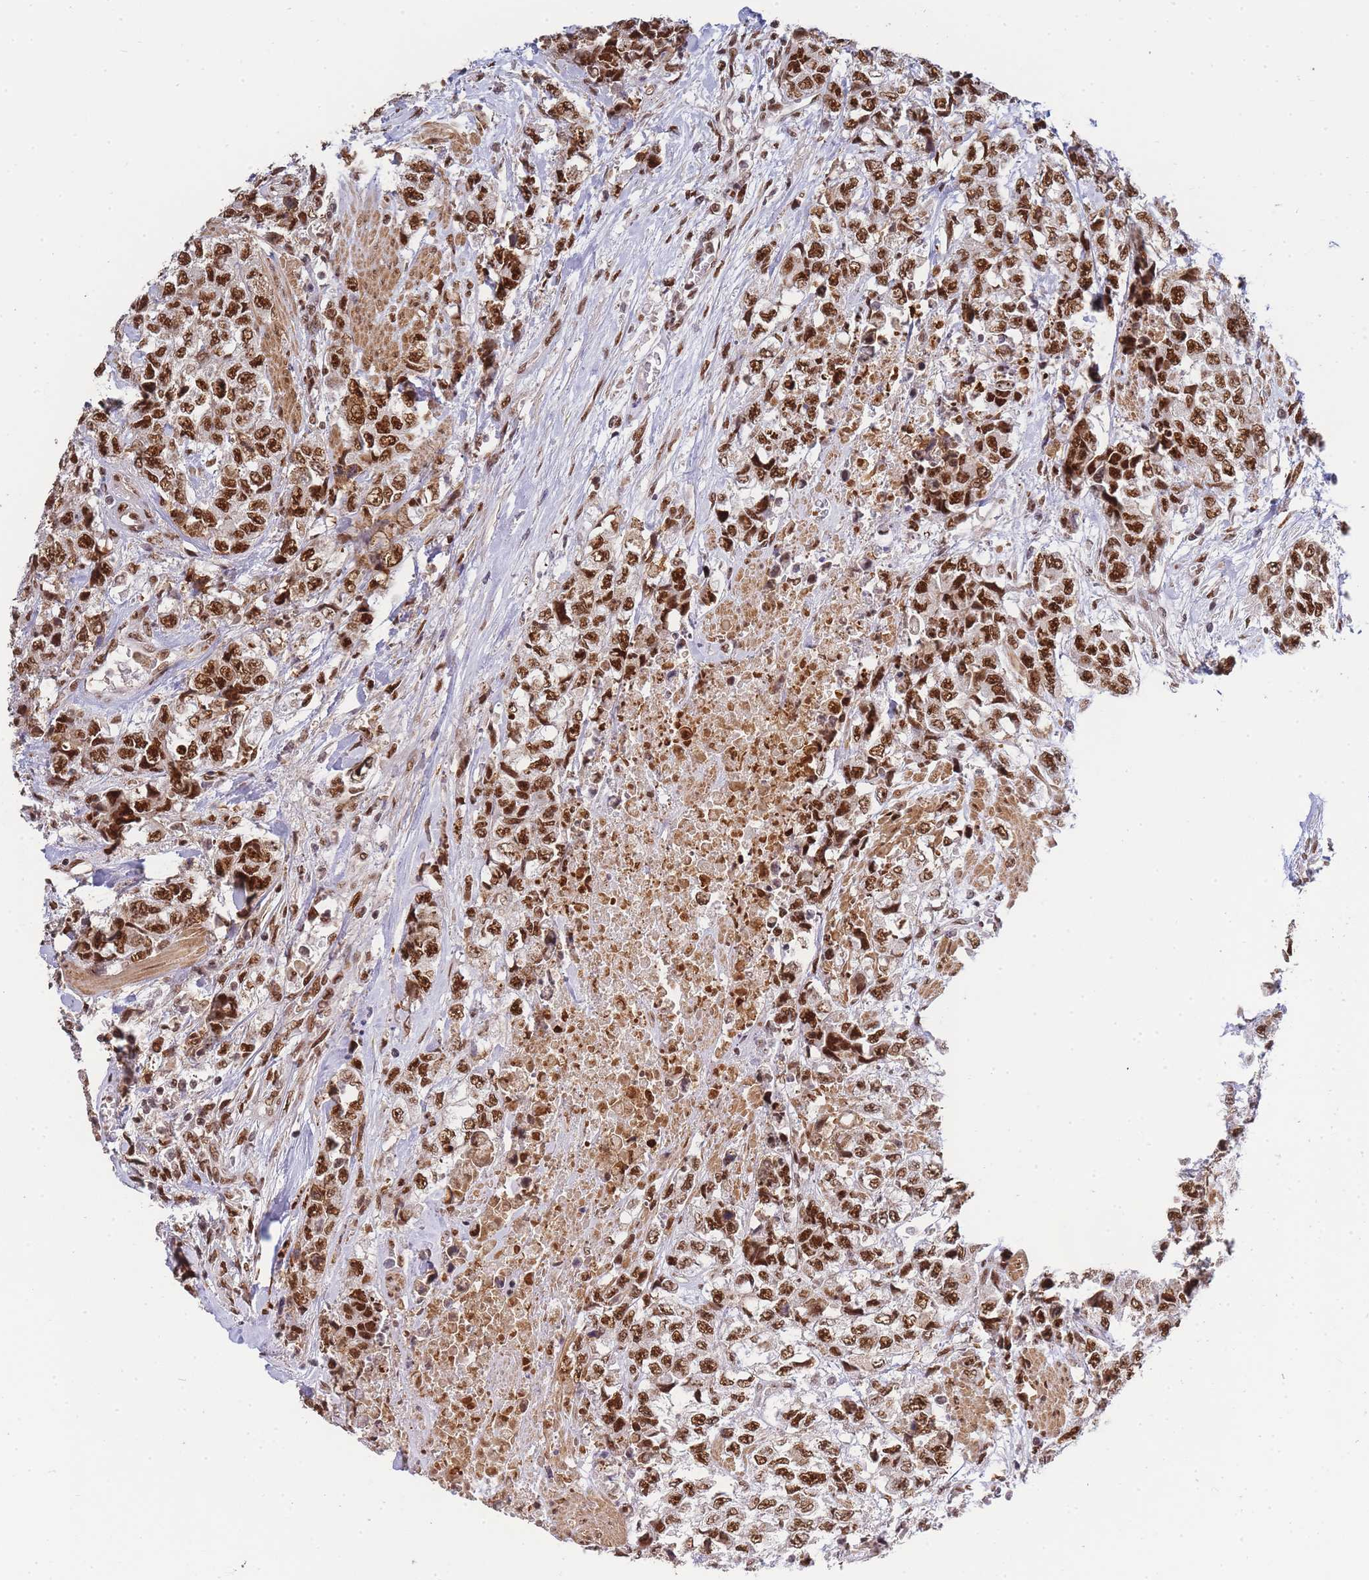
{"staining": {"intensity": "strong", "quantity": ">75%", "location": "nuclear"}, "tissue": "urothelial cancer", "cell_type": "Tumor cells", "image_type": "cancer", "snomed": [{"axis": "morphology", "description": "Urothelial carcinoma, High grade"}, {"axis": "topography", "description": "Urinary bladder"}], "caption": "The photomicrograph exhibits a brown stain indicating the presence of a protein in the nuclear of tumor cells in urothelial carcinoma (high-grade). The staining was performed using DAB (3,3'-diaminobenzidine) to visualize the protein expression in brown, while the nuclei were stained in blue with hematoxylin (Magnification: 20x).", "gene": "PRKDC", "patient": {"sex": "female", "age": 78}}